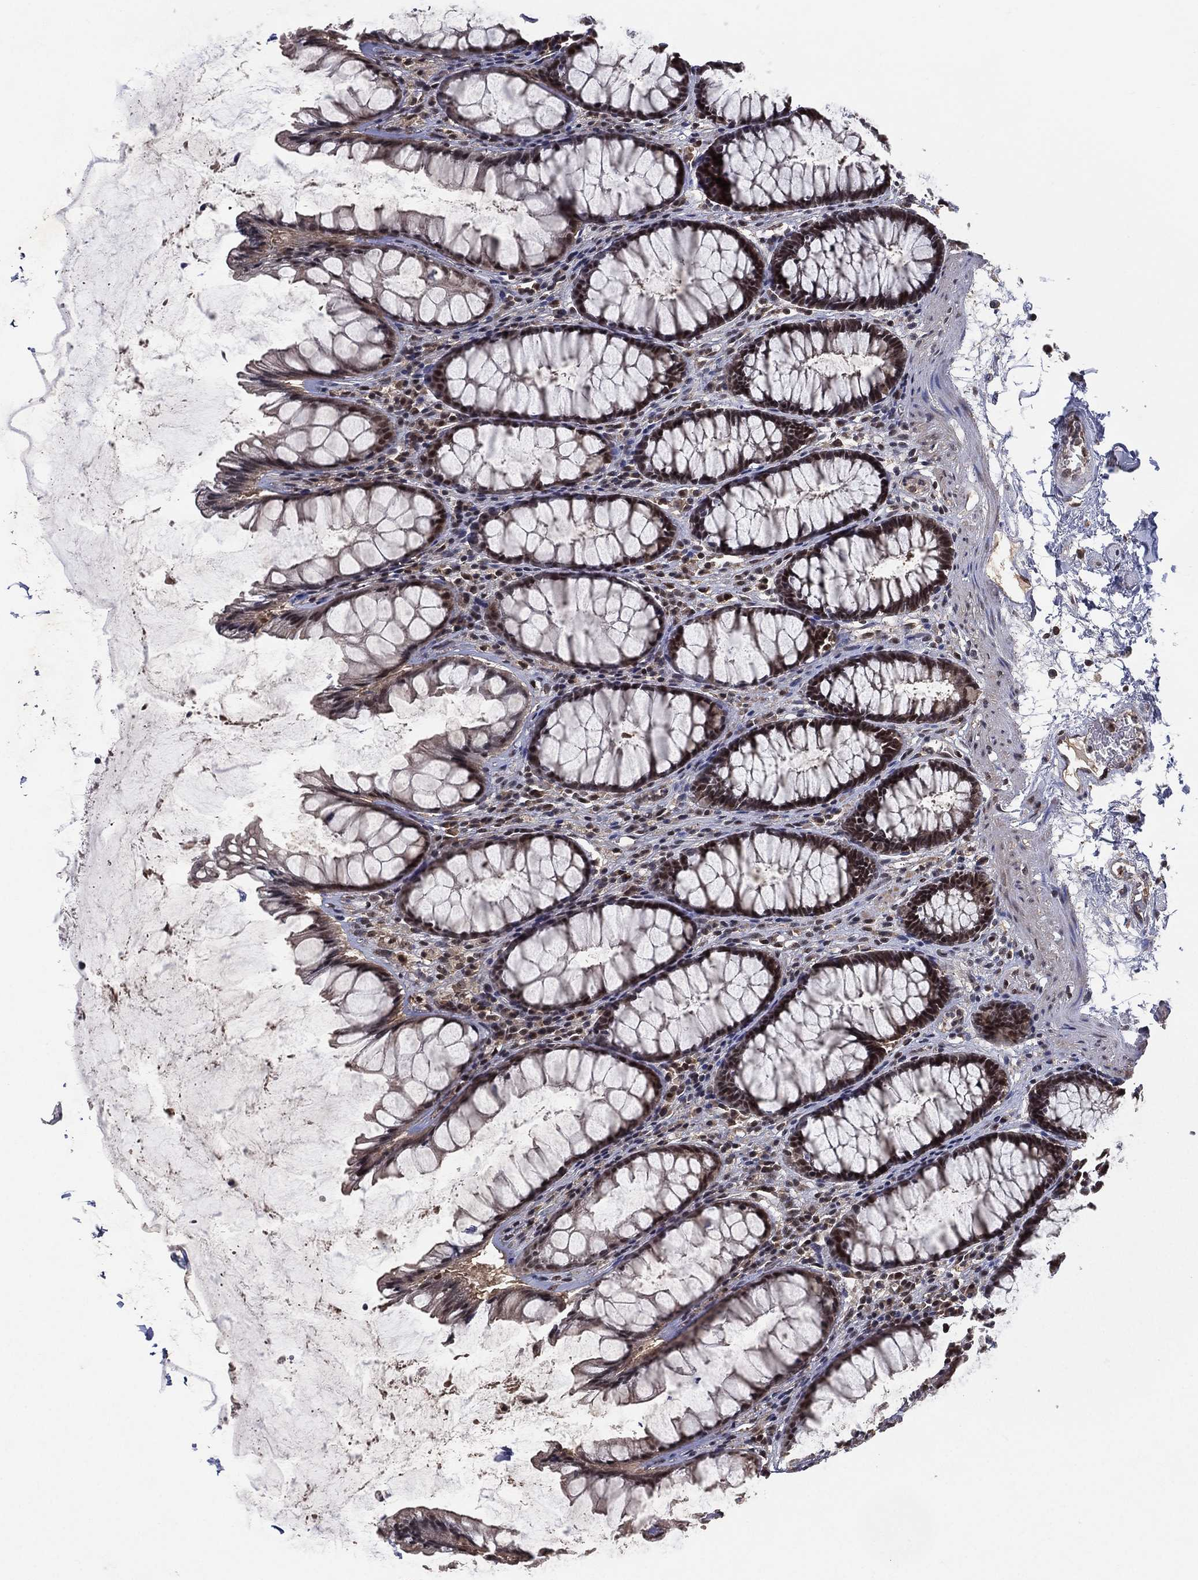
{"staining": {"intensity": "negative", "quantity": "none", "location": "none"}, "tissue": "rectum", "cell_type": "Glandular cells", "image_type": "normal", "snomed": [{"axis": "morphology", "description": "Normal tissue, NOS"}, {"axis": "topography", "description": "Rectum"}], "caption": "Immunohistochemistry (IHC) histopathology image of unremarkable rectum stained for a protein (brown), which displays no expression in glandular cells.", "gene": "NELFCD", "patient": {"sex": "male", "age": 72}}